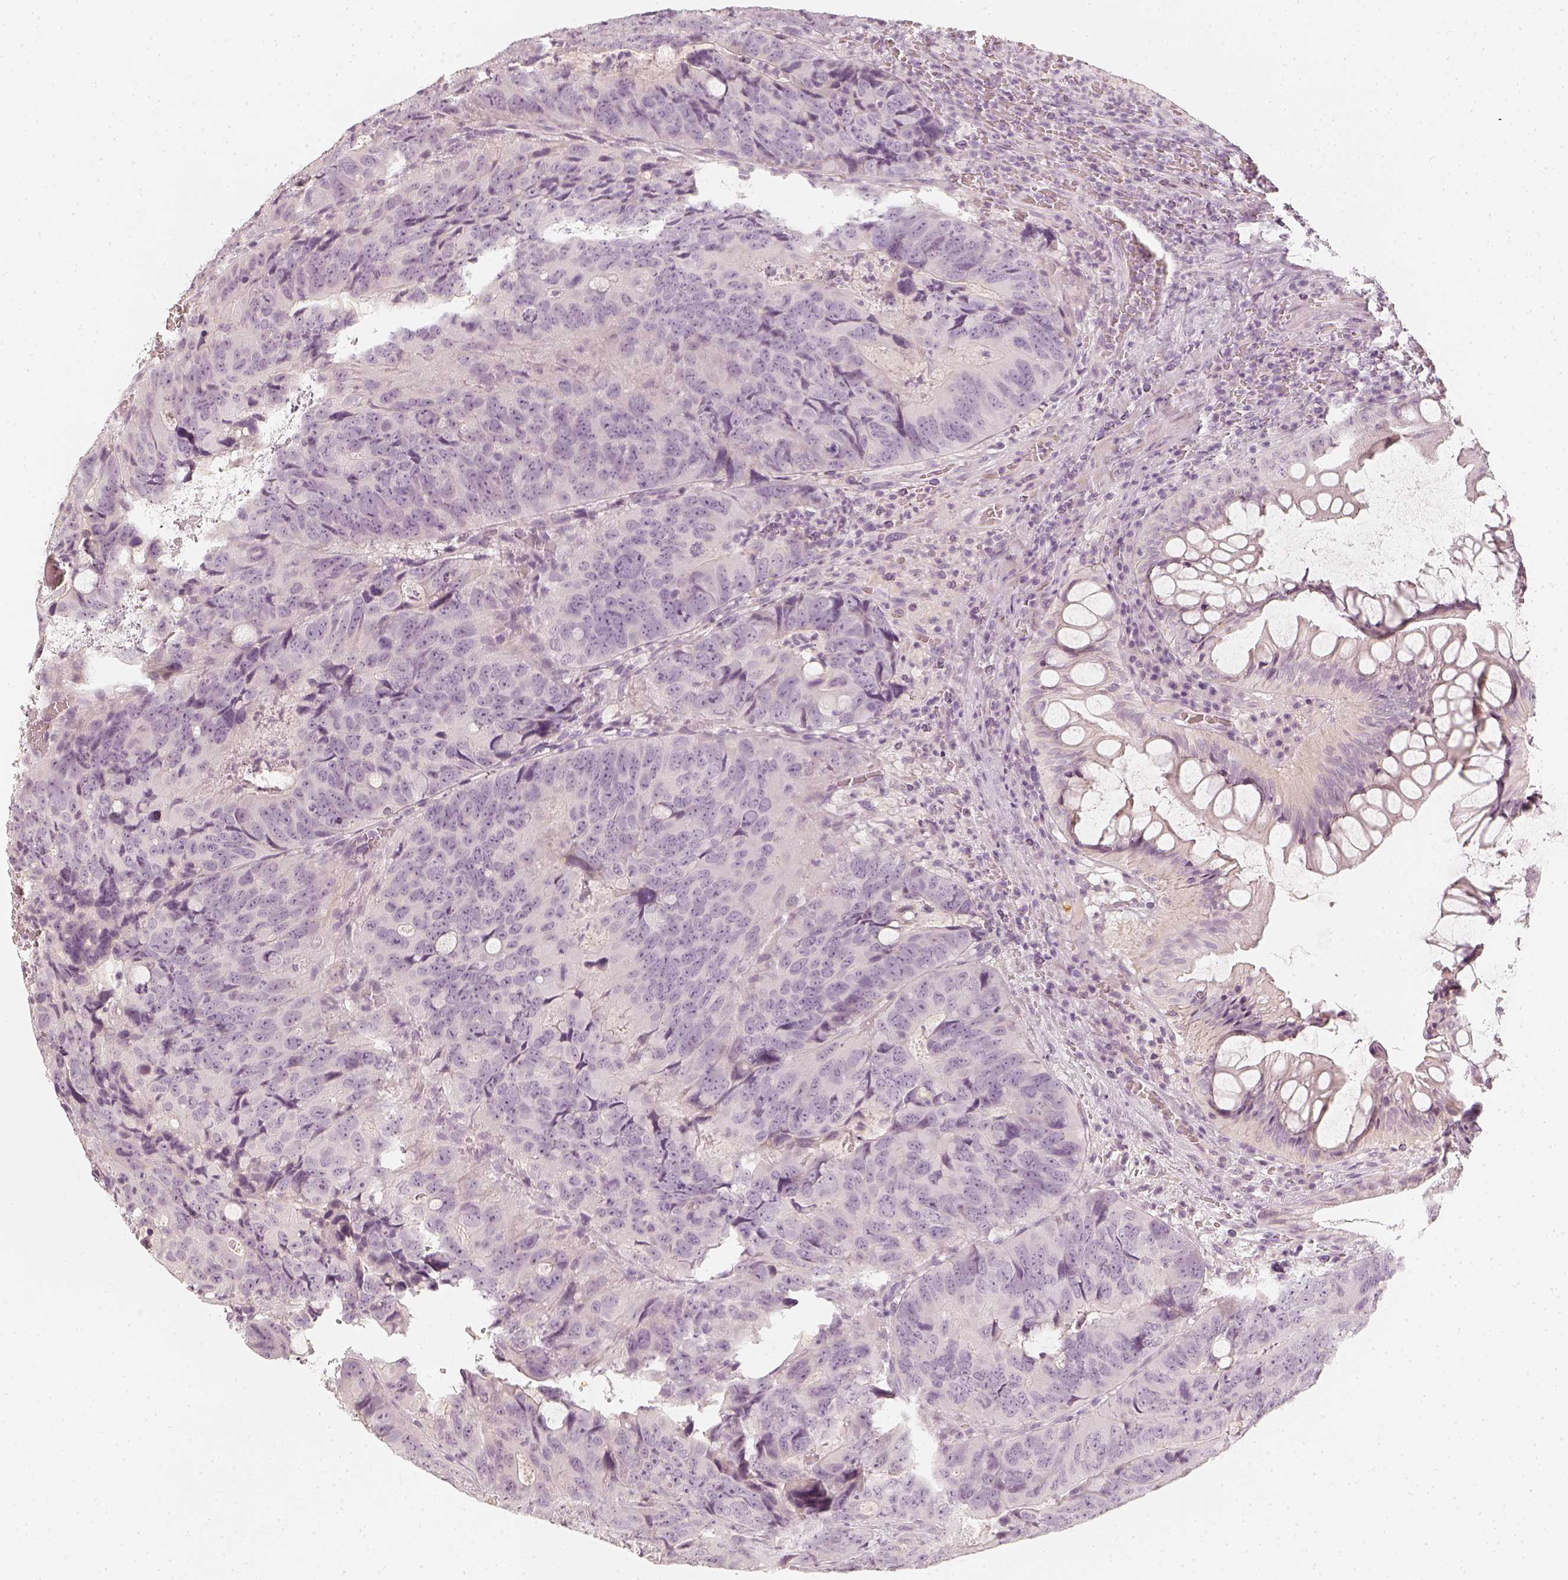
{"staining": {"intensity": "negative", "quantity": "none", "location": "none"}, "tissue": "colorectal cancer", "cell_type": "Tumor cells", "image_type": "cancer", "snomed": [{"axis": "morphology", "description": "Adenocarcinoma, NOS"}, {"axis": "topography", "description": "Colon"}], "caption": "This is an immunohistochemistry photomicrograph of colorectal cancer. There is no positivity in tumor cells.", "gene": "DSG4", "patient": {"sex": "male", "age": 79}}